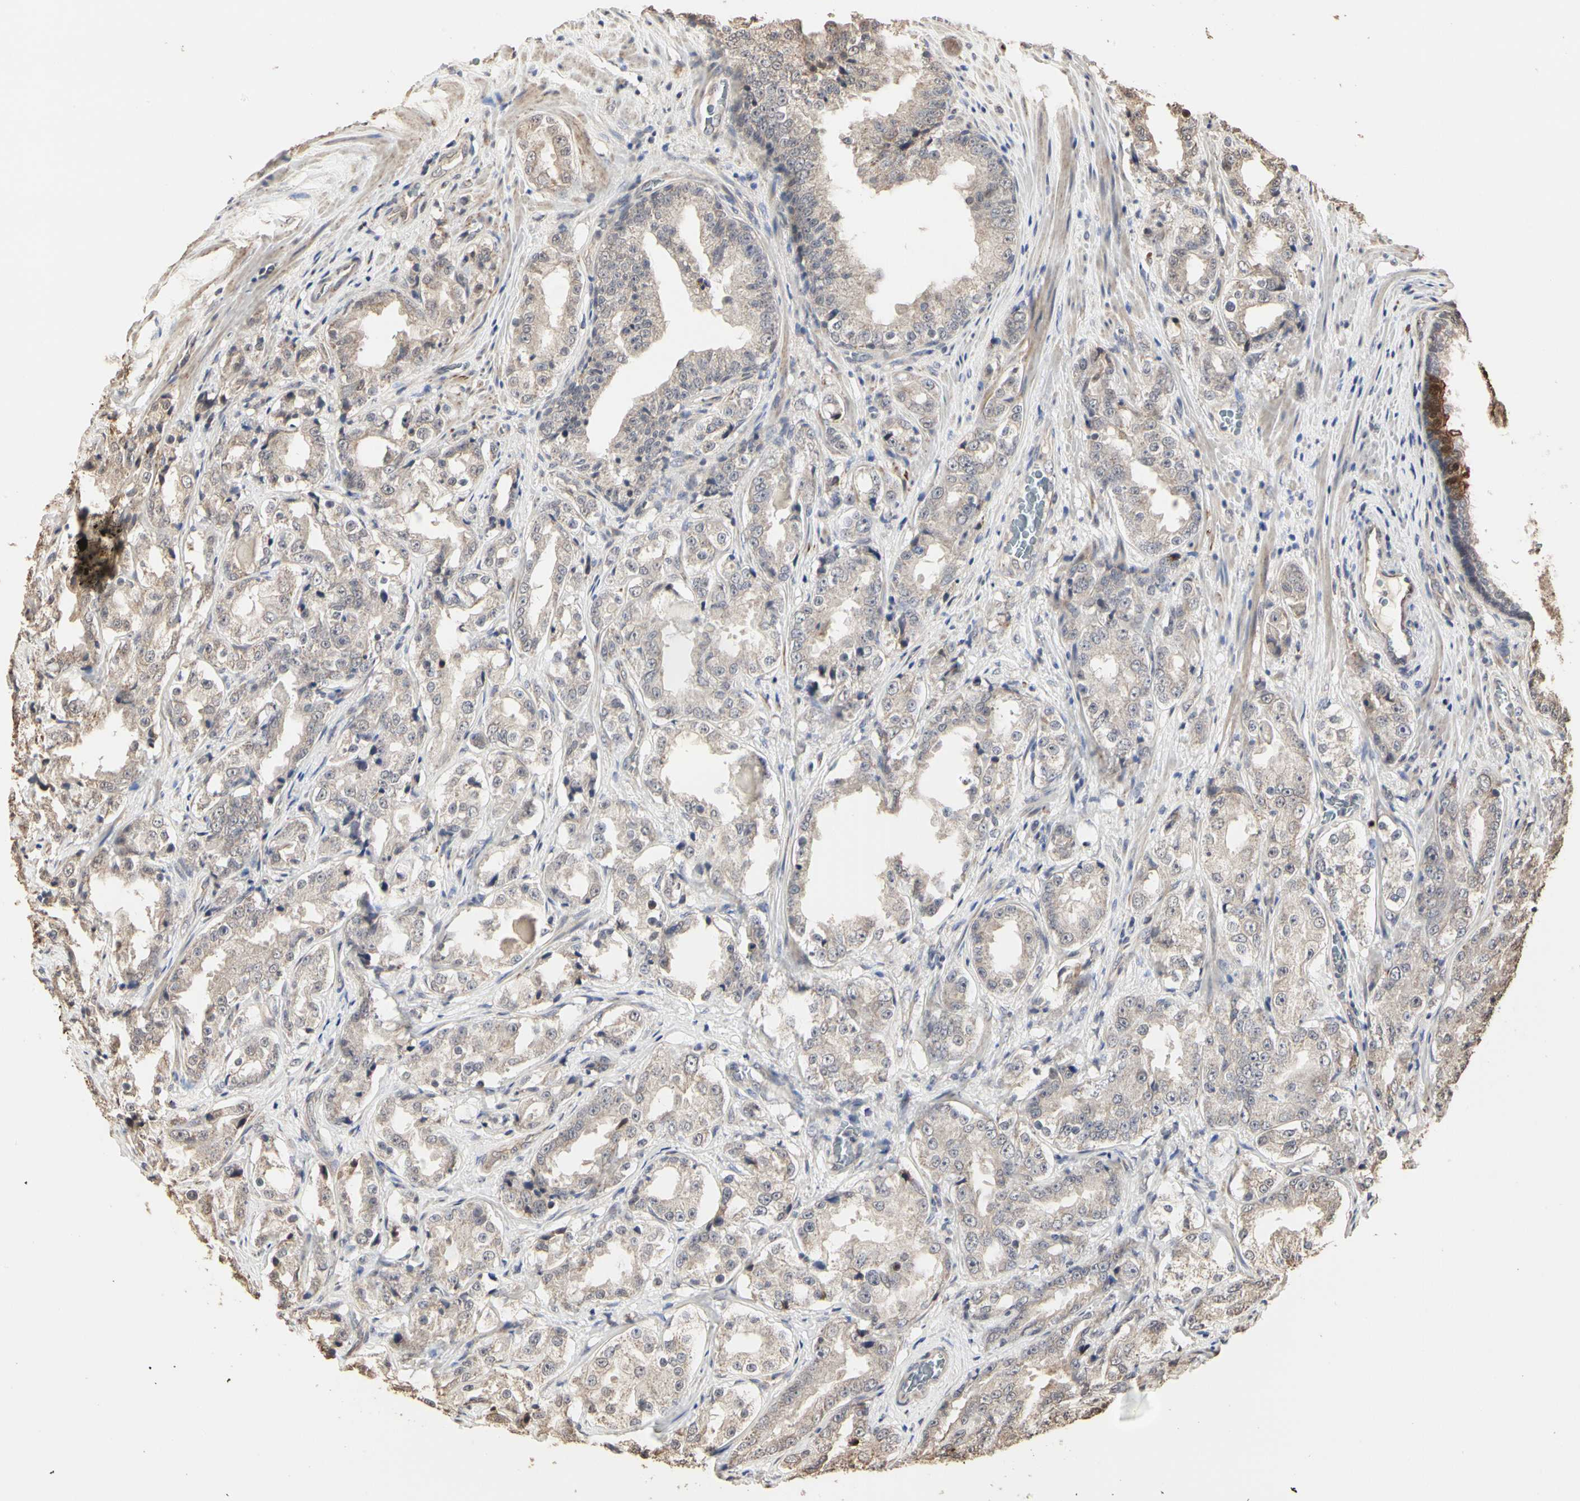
{"staining": {"intensity": "weak", "quantity": ">75%", "location": "cytoplasmic/membranous"}, "tissue": "prostate cancer", "cell_type": "Tumor cells", "image_type": "cancer", "snomed": [{"axis": "morphology", "description": "Adenocarcinoma, High grade"}, {"axis": "topography", "description": "Prostate"}], "caption": "DAB (3,3'-diaminobenzidine) immunohistochemical staining of prostate cancer reveals weak cytoplasmic/membranous protein expression in about >75% of tumor cells. (Brightfield microscopy of DAB IHC at high magnification).", "gene": "TAOK1", "patient": {"sex": "male", "age": 73}}